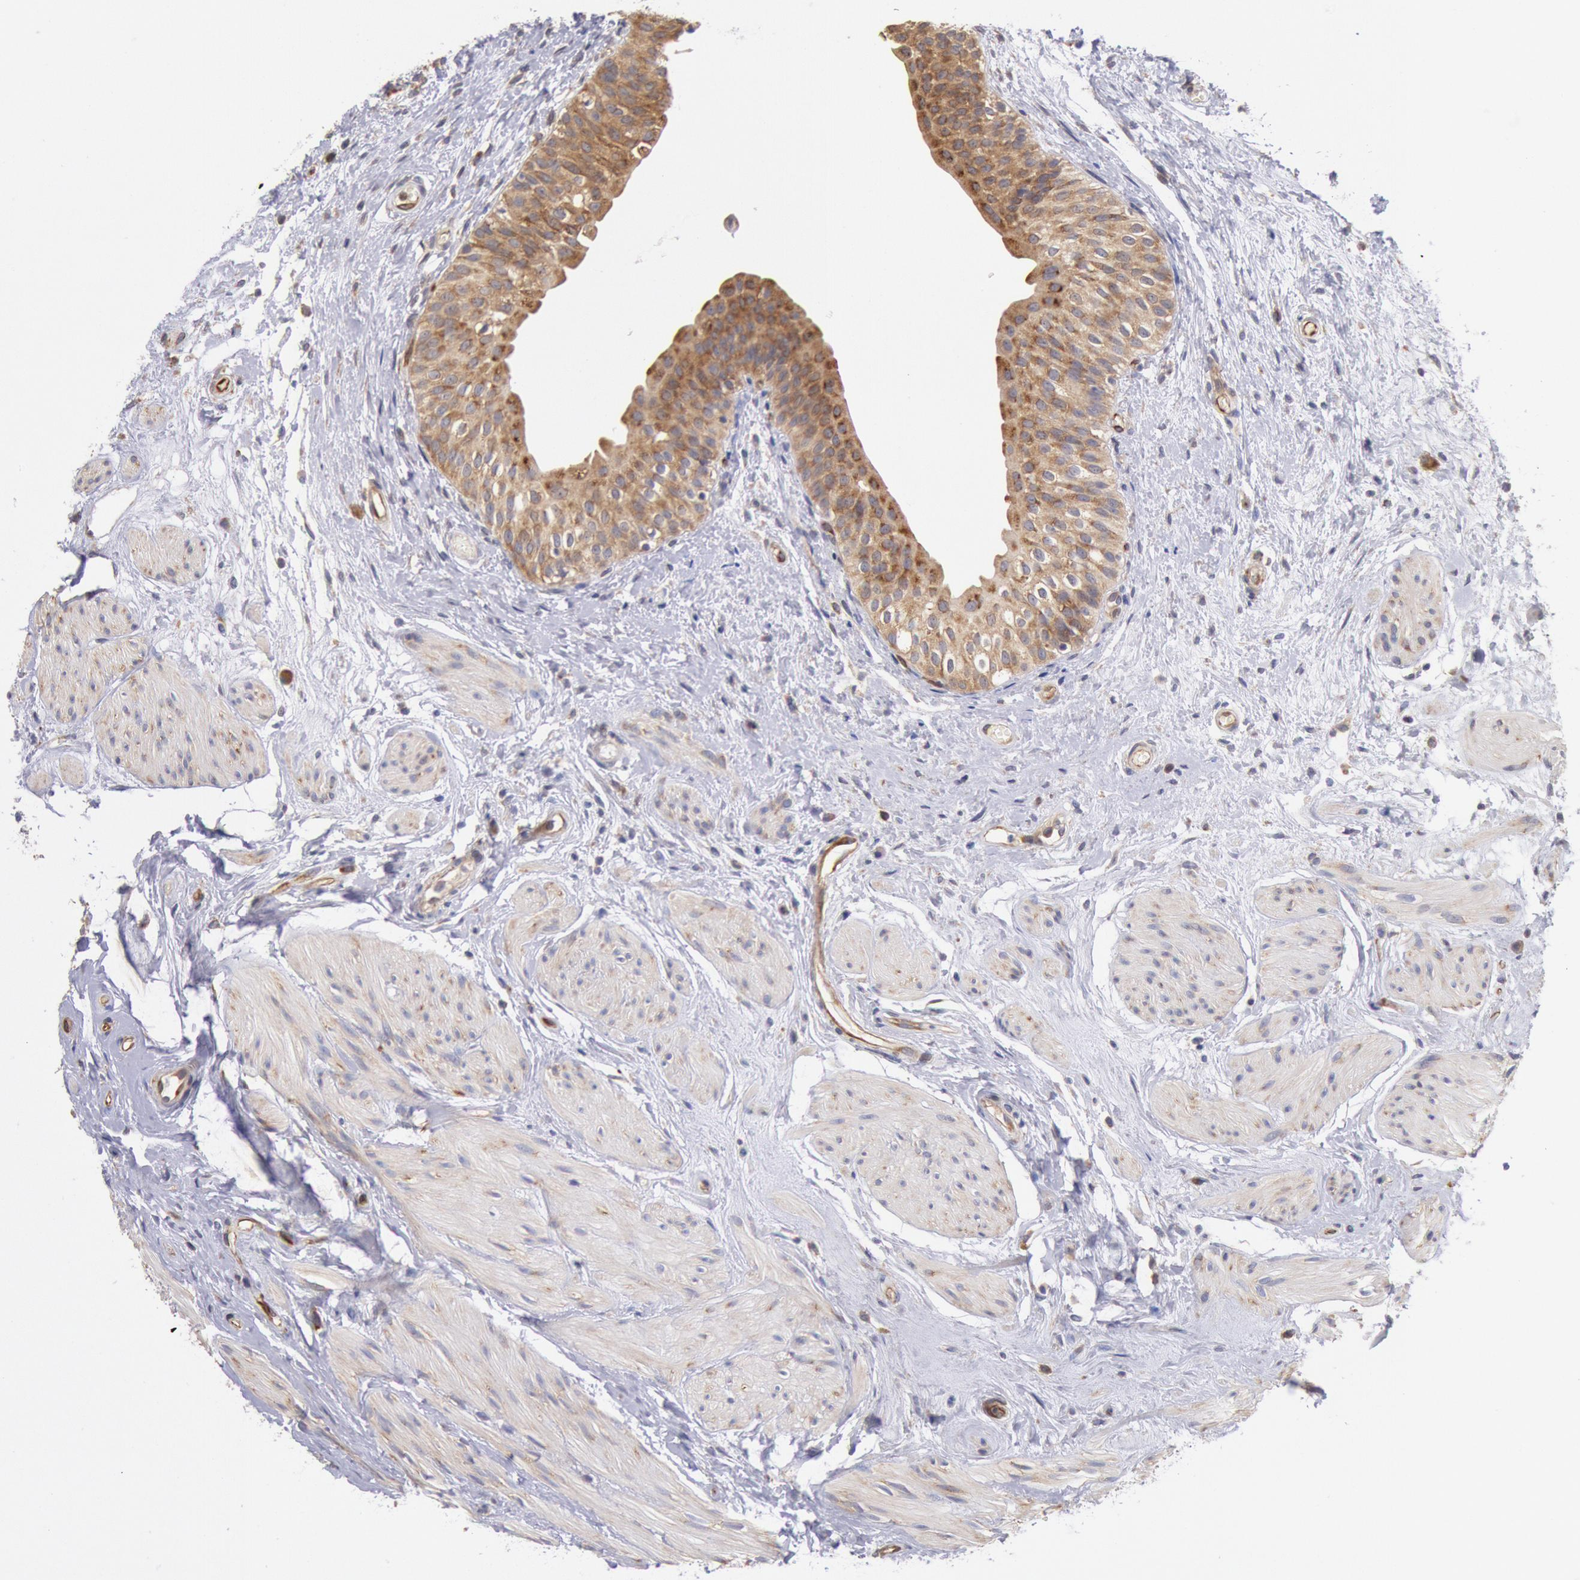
{"staining": {"intensity": "moderate", "quantity": ">75%", "location": "cytoplasmic/membranous"}, "tissue": "urinary bladder", "cell_type": "Urothelial cells", "image_type": "normal", "snomed": [{"axis": "morphology", "description": "Normal tissue, NOS"}, {"axis": "topography", "description": "Urinary bladder"}], "caption": "Moderate cytoplasmic/membranous staining is appreciated in approximately >75% of urothelial cells in normal urinary bladder. (DAB IHC with brightfield microscopy, high magnification).", "gene": "DRG1", "patient": {"sex": "female", "age": 55}}